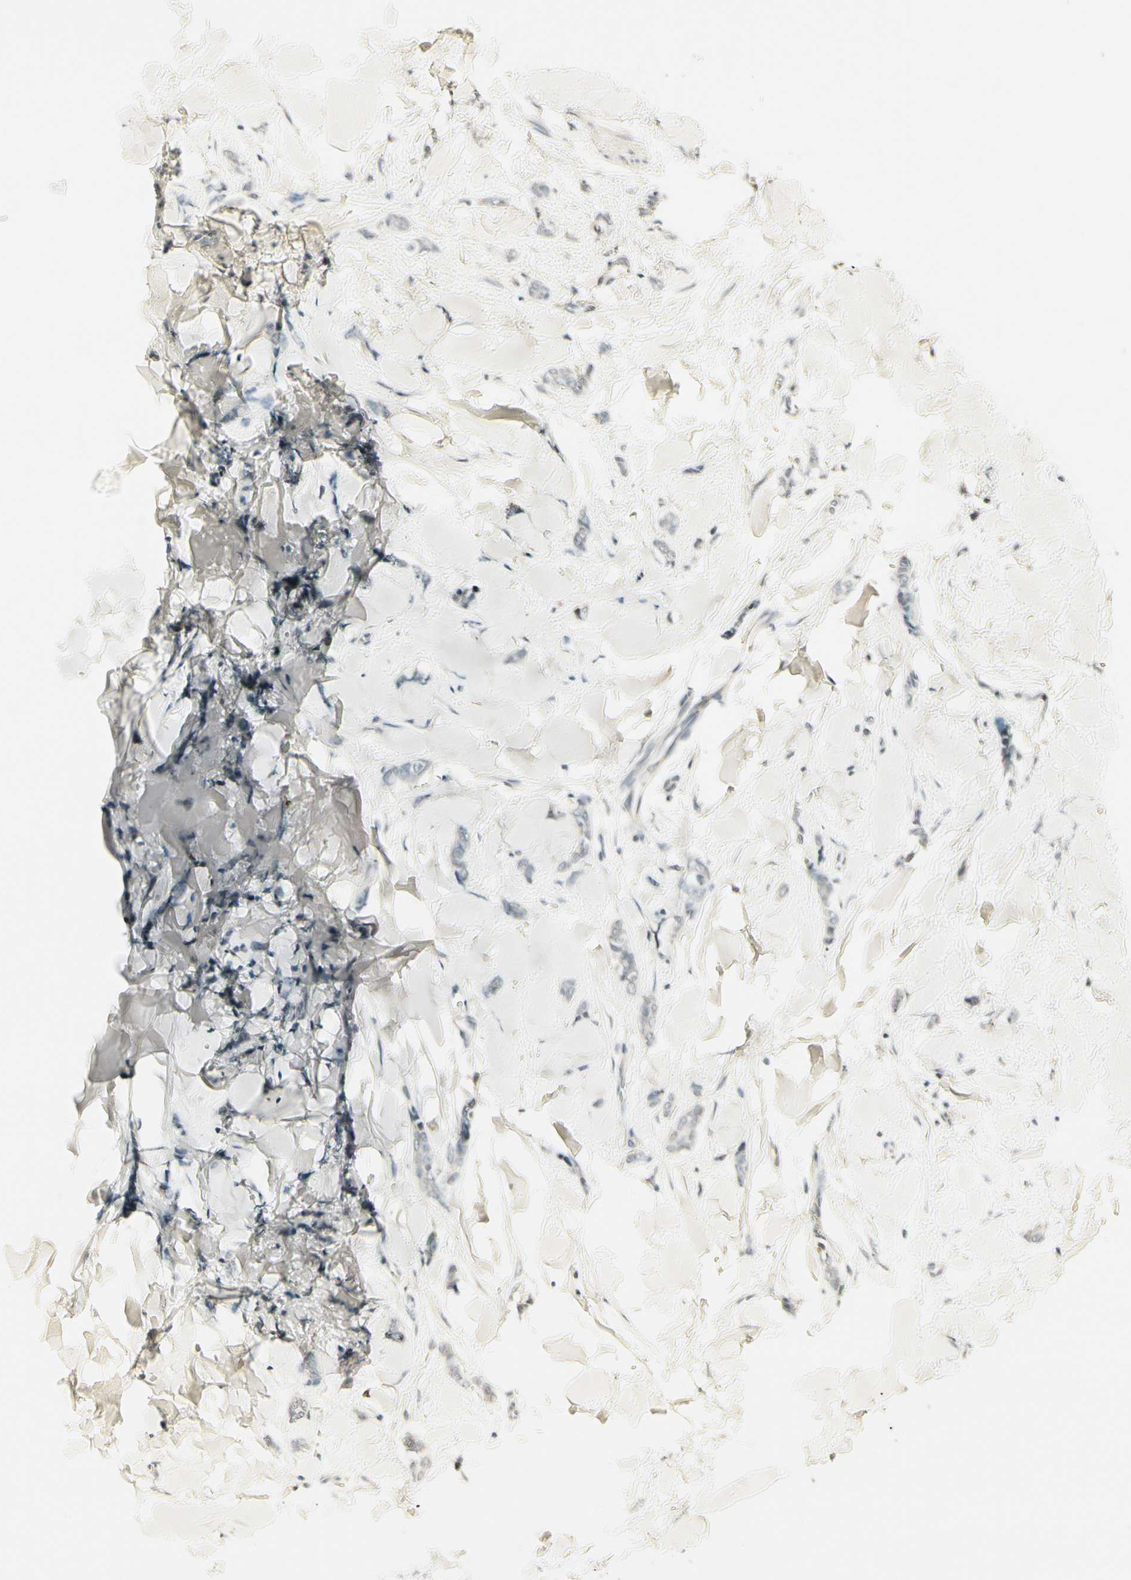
{"staining": {"intensity": "negative", "quantity": "none", "location": "none"}, "tissue": "breast cancer", "cell_type": "Tumor cells", "image_type": "cancer", "snomed": [{"axis": "morphology", "description": "Lobular carcinoma"}, {"axis": "topography", "description": "Skin"}, {"axis": "topography", "description": "Breast"}], "caption": "A photomicrograph of breast cancer stained for a protein displays no brown staining in tumor cells. (DAB (3,3'-diaminobenzidine) immunohistochemistry (IHC) visualized using brightfield microscopy, high magnification).", "gene": "CNDP1", "patient": {"sex": "female", "age": 46}}